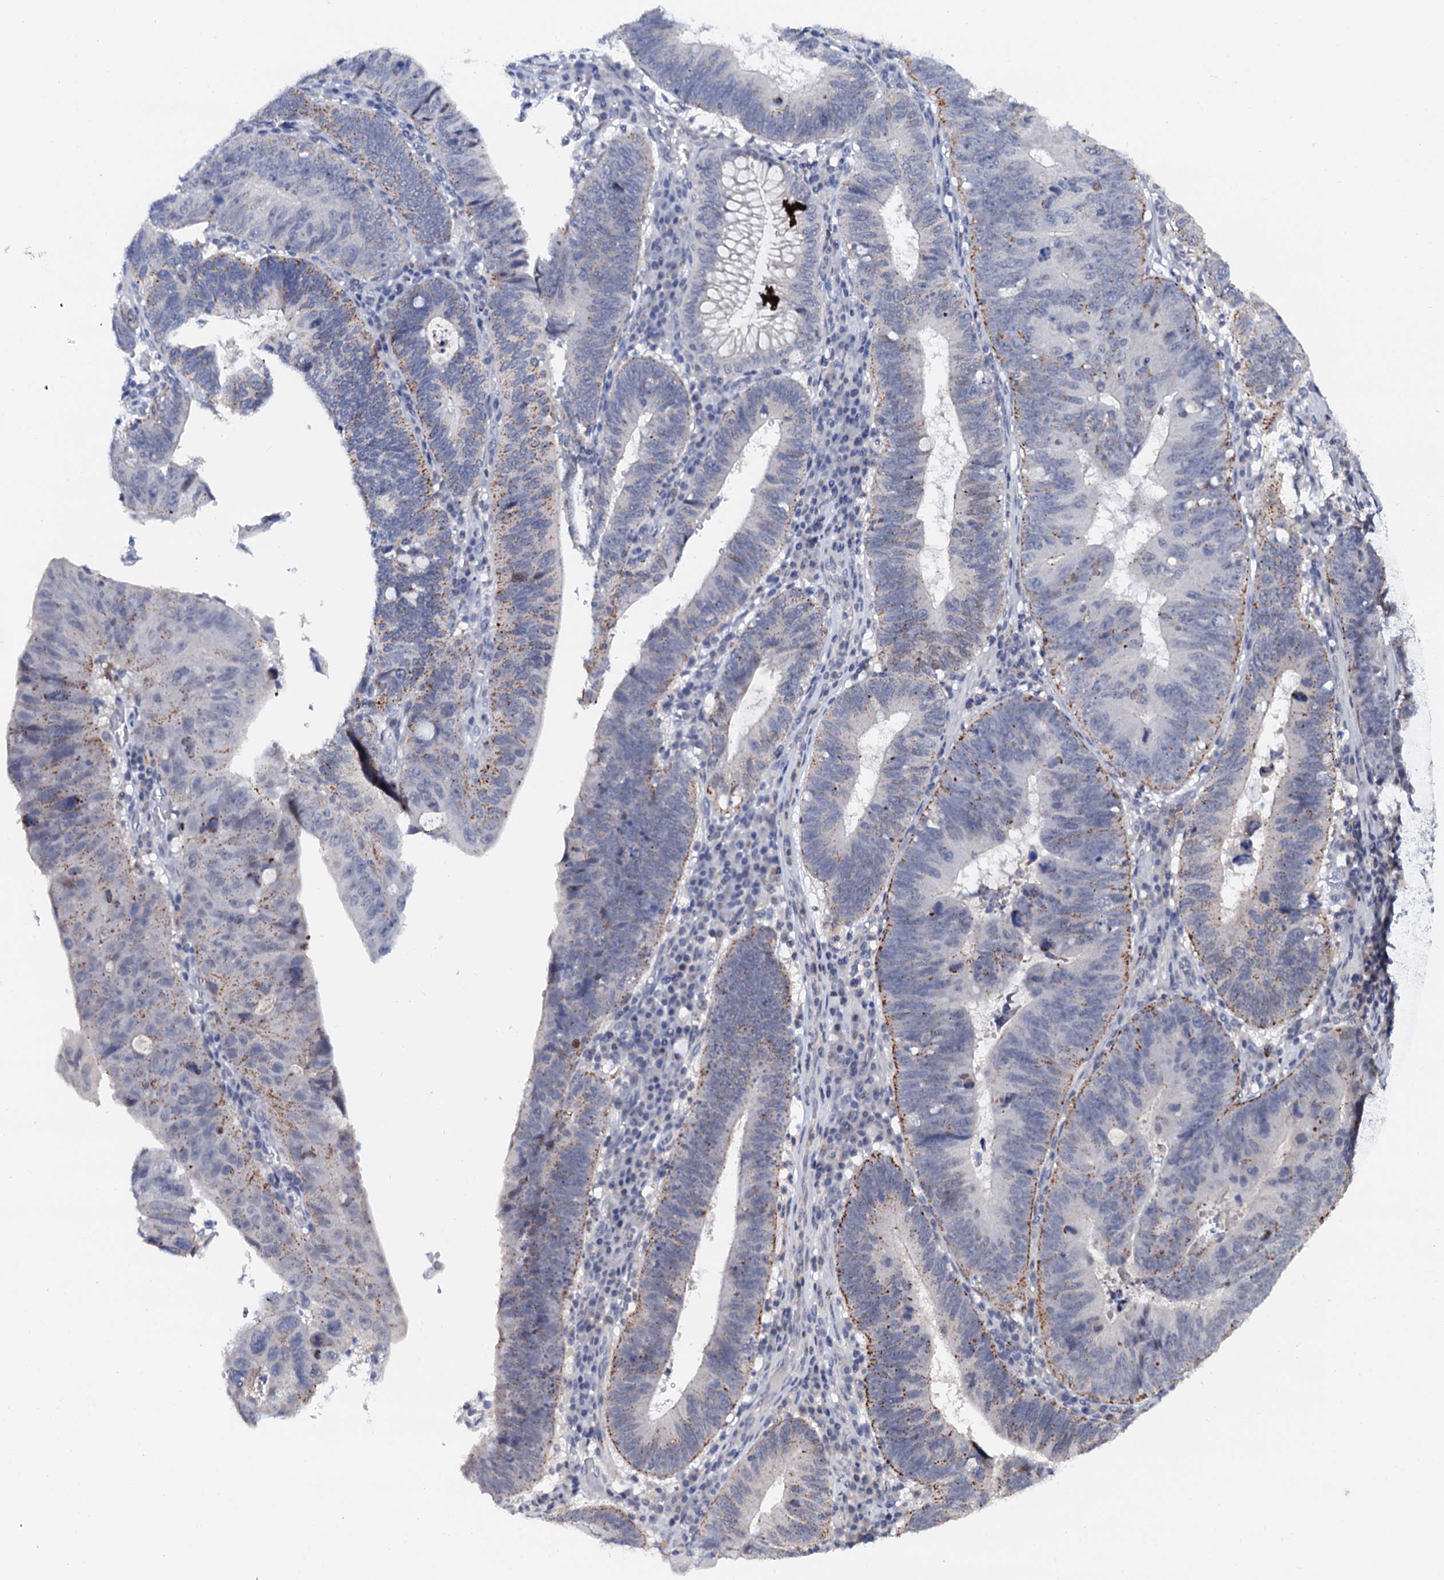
{"staining": {"intensity": "moderate", "quantity": "<25%", "location": "cytoplasmic/membranous"}, "tissue": "stomach cancer", "cell_type": "Tumor cells", "image_type": "cancer", "snomed": [{"axis": "morphology", "description": "Adenocarcinoma, NOS"}, {"axis": "topography", "description": "Stomach"}], "caption": "Brown immunohistochemical staining in stomach cancer demonstrates moderate cytoplasmic/membranous staining in about <25% of tumor cells. The protein is shown in brown color, while the nuclei are stained blue.", "gene": "NALF1", "patient": {"sex": "male", "age": 59}}